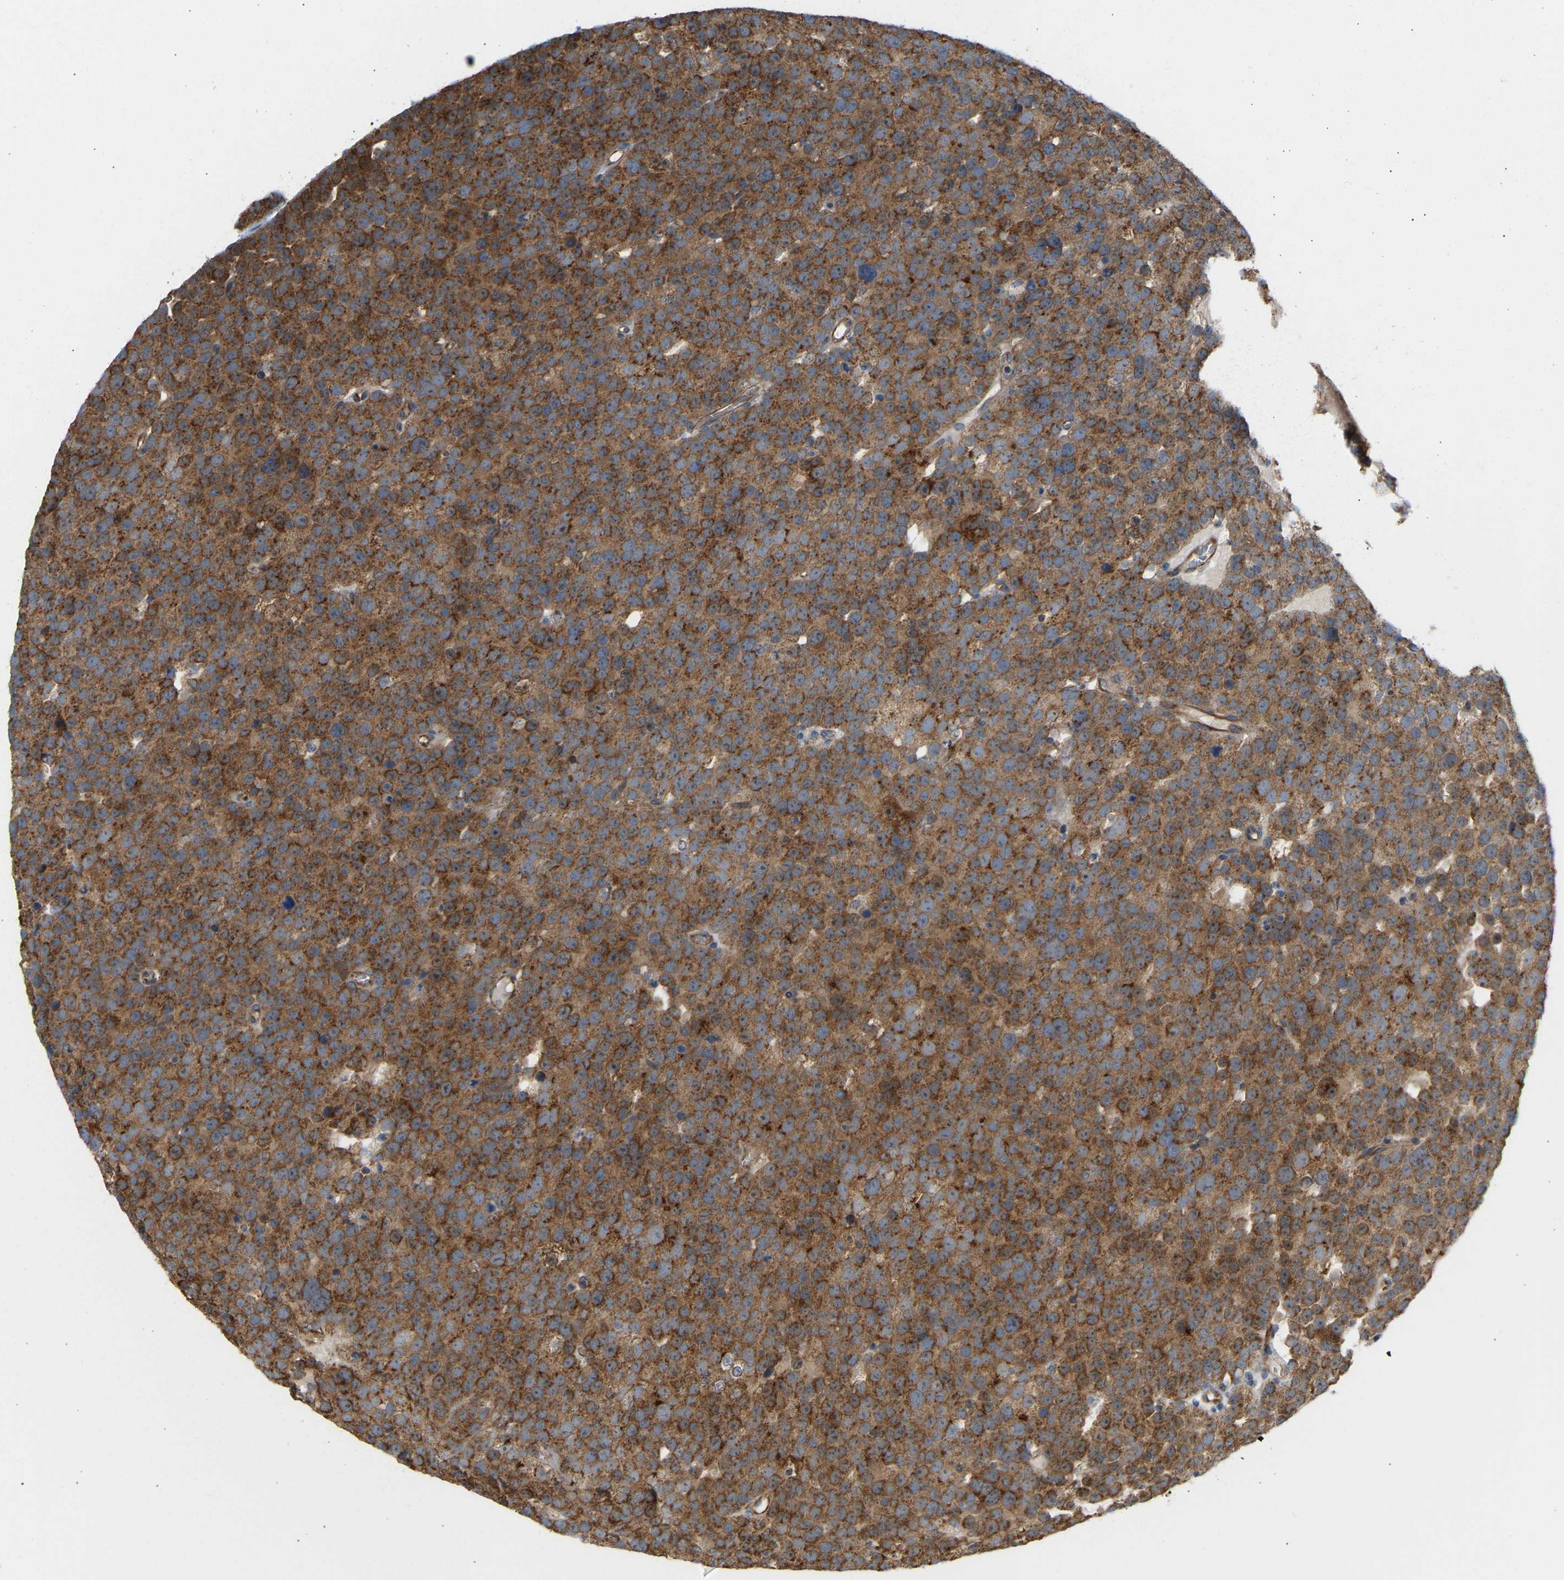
{"staining": {"intensity": "strong", "quantity": ">75%", "location": "cytoplasmic/membranous"}, "tissue": "testis cancer", "cell_type": "Tumor cells", "image_type": "cancer", "snomed": [{"axis": "morphology", "description": "Seminoma, NOS"}, {"axis": "topography", "description": "Testis"}], "caption": "Human testis seminoma stained with a protein marker shows strong staining in tumor cells.", "gene": "YIPF2", "patient": {"sex": "male", "age": 71}}